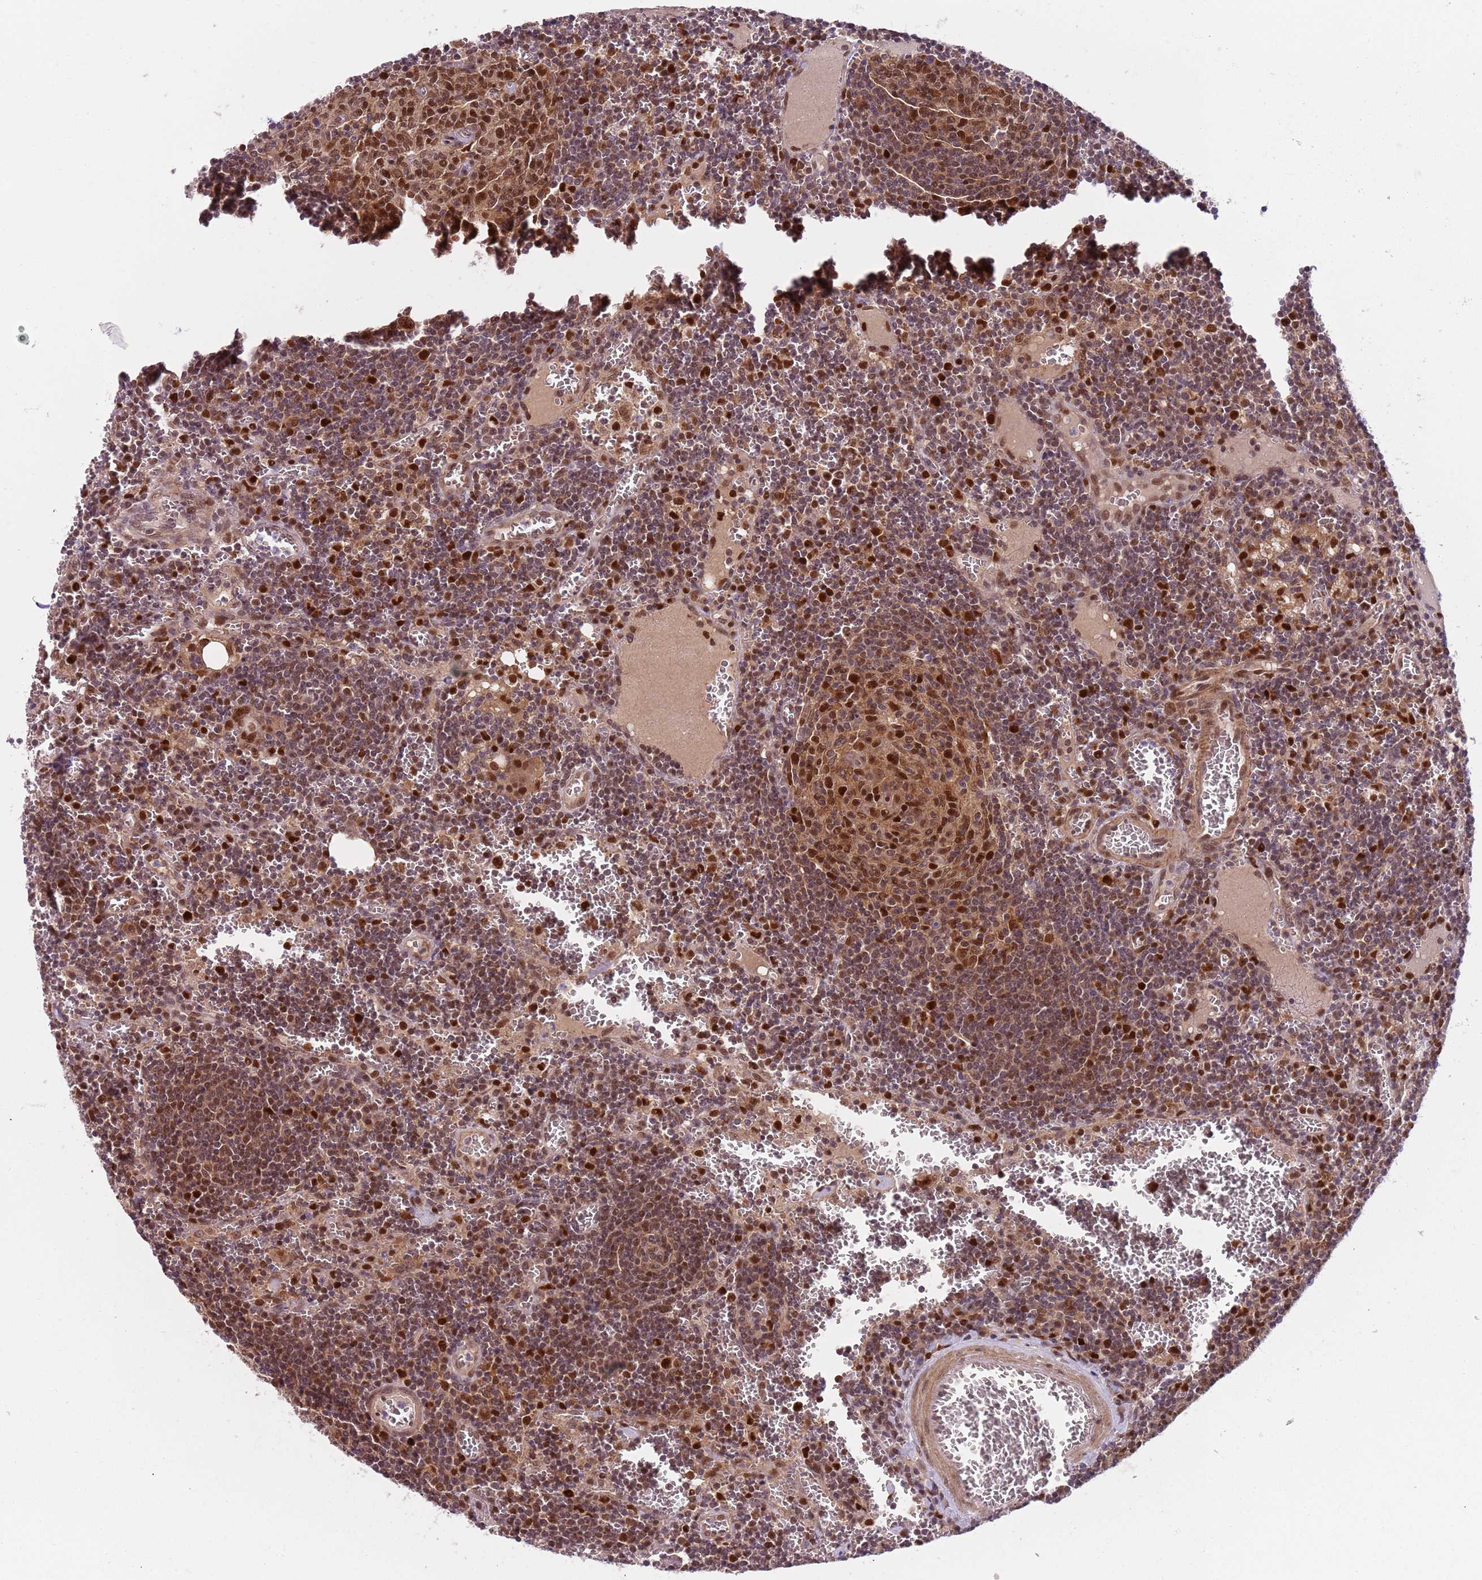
{"staining": {"intensity": "strong", "quantity": "25%-75%", "location": "cytoplasmic/membranous,nuclear"}, "tissue": "lymph node", "cell_type": "Germinal center cells", "image_type": "normal", "snomed": [{"axis": "morphology", "description": "Normal tissue, NOS"}, {"axis": "topography", "description": "Lymph node"}], "caption": "DAB immunohistochemical staining of benign human lymph node exhibits strong cytoplasmic/membranous,nuclear protein positivity in approximately 25%-75% of germinal center cells. (DAB (3,3'-diaminobenzidine) = brown stain, brightfield microscopy at high magnification).", "gene": "RMND5B", "patient": {"sex": "female", "age": 73}}